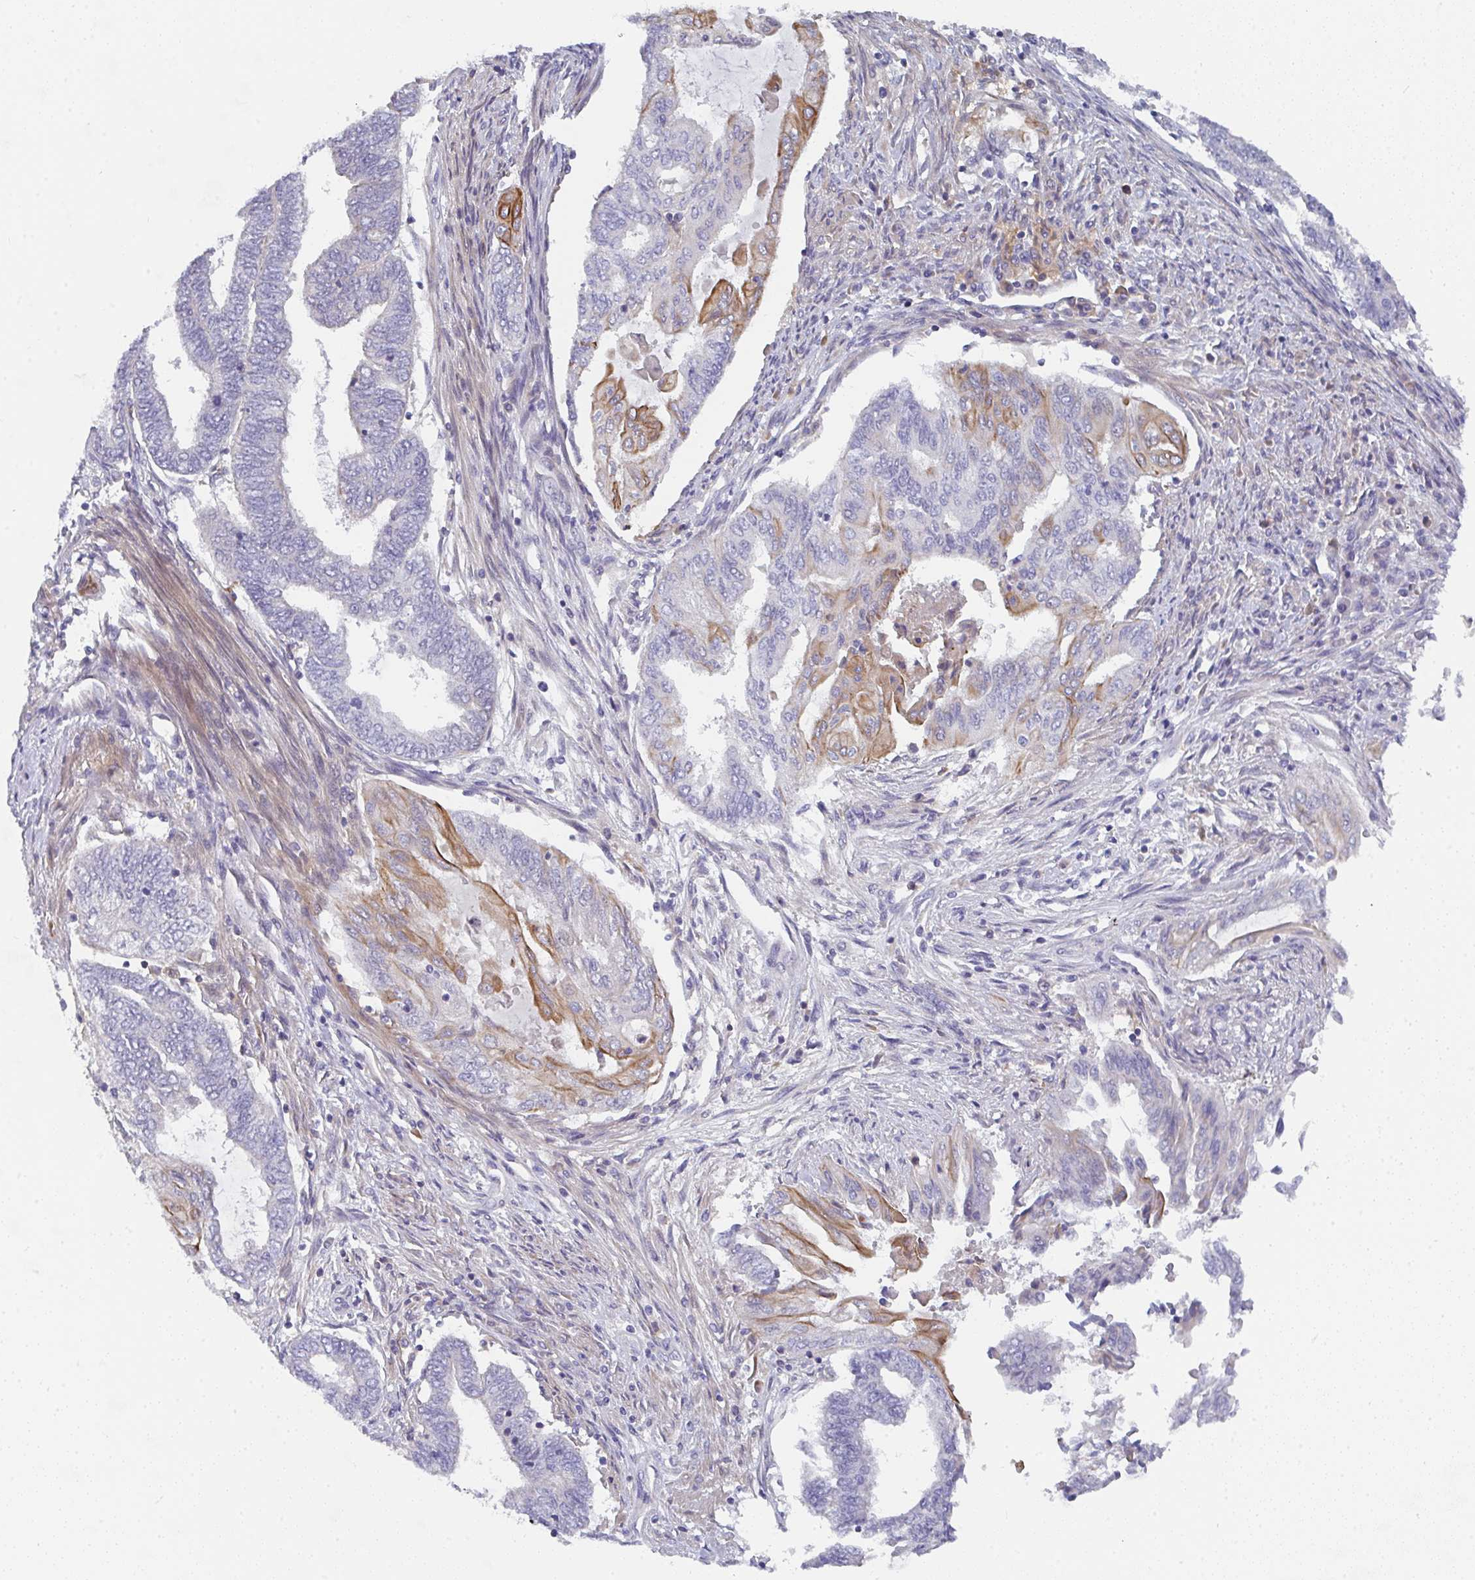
{"staining": {"intensity": "moderate", "quantity": "<25%", "location": "cytoplasmic/membranous"}, "tissue": "endometrial cancer", "cell_type": "Tumor cells", "image_type": "cancer", "snomed": [{"axis": "morphology", "description": "Adenocarcinoma, NOS"}, {"axis": "topography", "description": "Uterus"}, {"axis": "topography", "description": "Endometrium"}], "caption": "Adenocarcinoma (endometrial) stained with DAB IHC demonstrates low levels of moderate cytoplasmic/membranous staining in approximately <25% of tumor cells.", "gene": "KLHL33", "patient": {"sex": "female", "age": 70}}